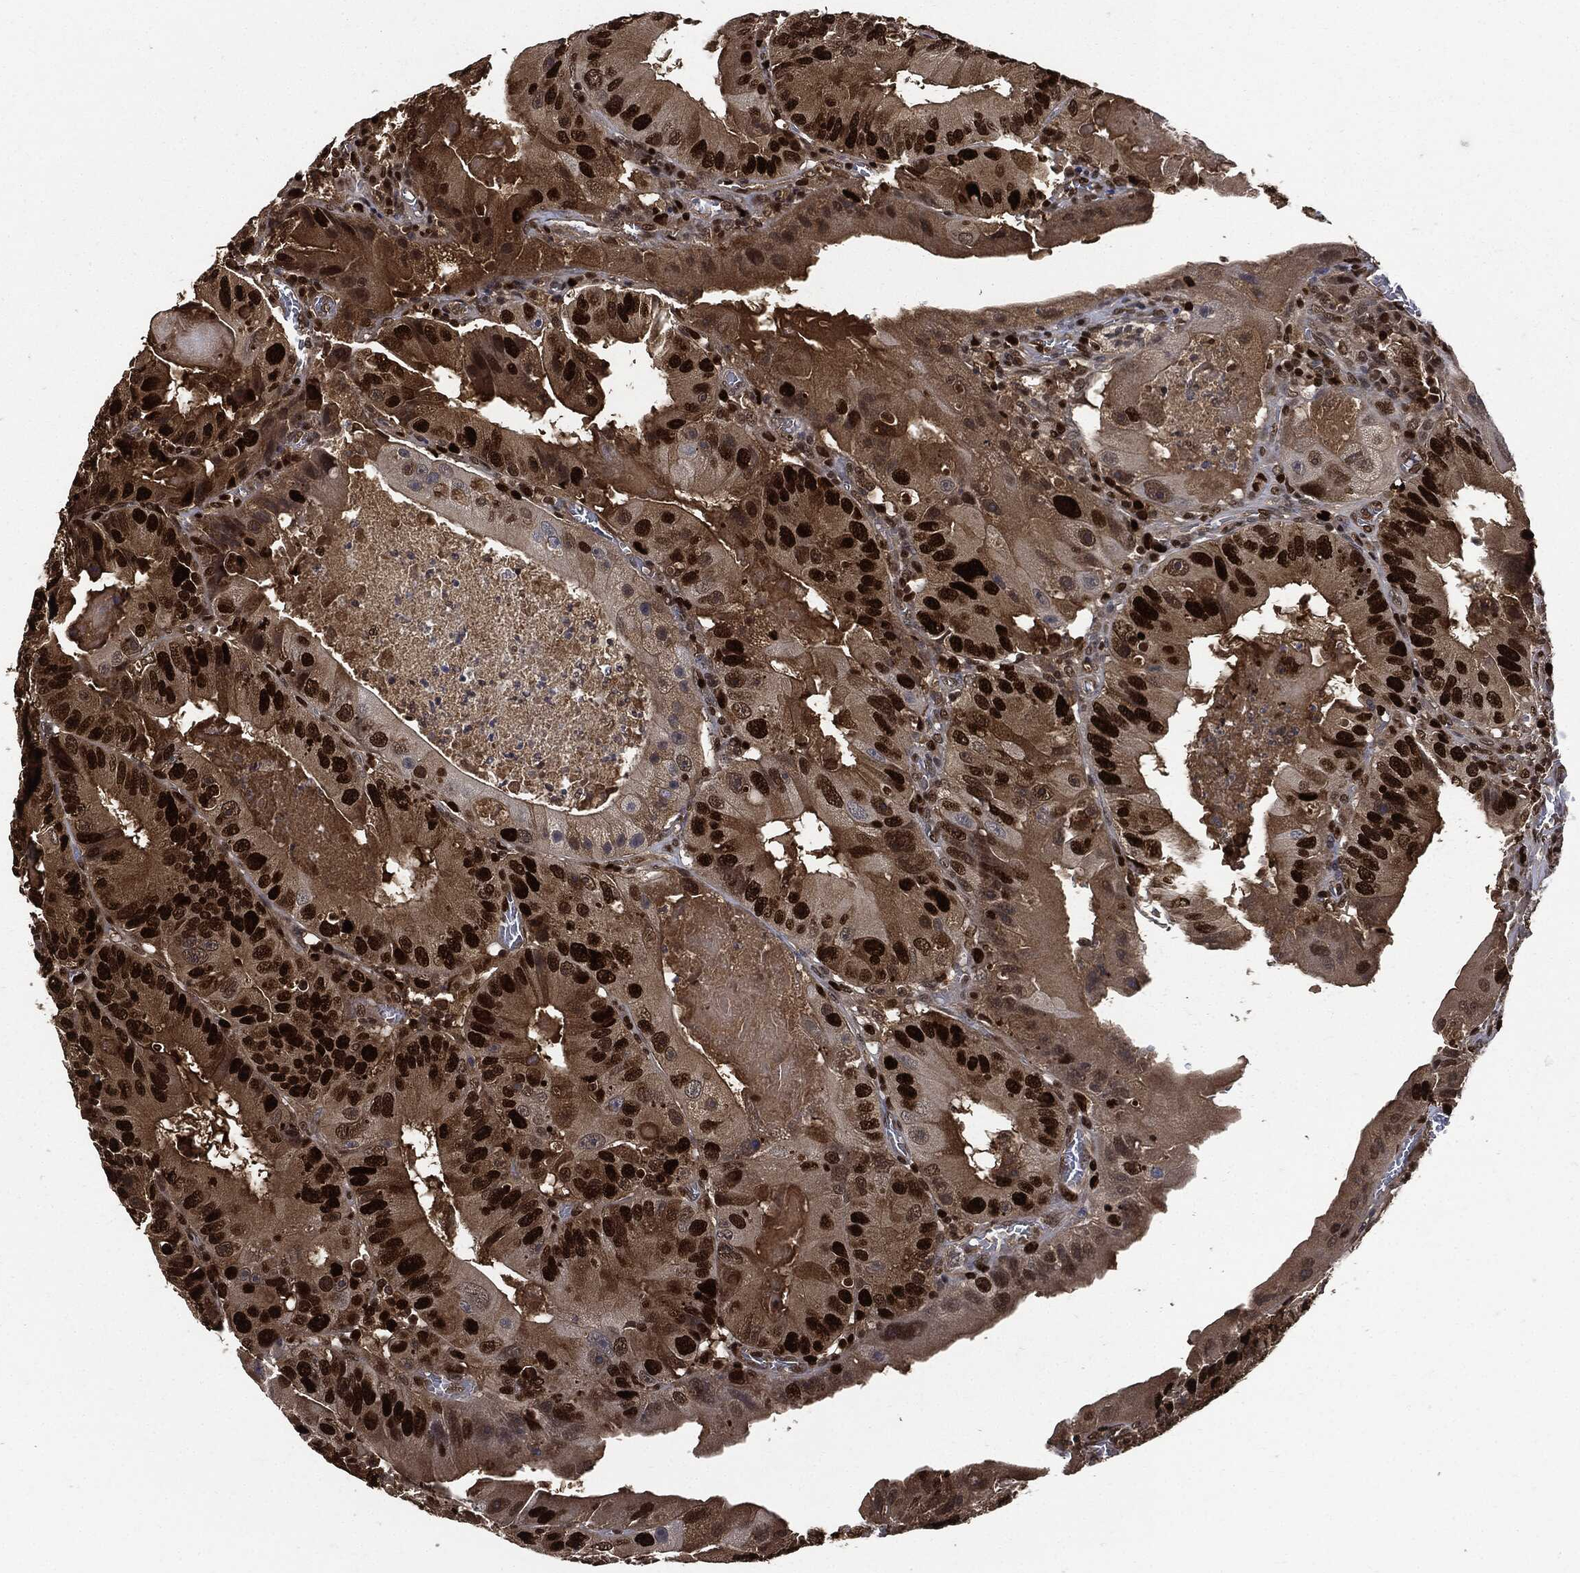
{"staining": {"intensity": "strong", "quantity": ">75%", "location": "nuclear"}, "tissue": "colorectal cancer", "cell_type": "Tumor cells", "image_type": "cancer", "snomed": [{"axis": "morphology", "description": "Adenocarcinoma, NOS"}, {"axis": "topography", "description": "Colon"}], "caption": "Immunohistochemical staining of human colorectal cancer (adenocarcinoma) reveals high levels of strong nuclear staining in about >75% of tumor cells.", "gene": "PCNA", "patient": {"sex": "female", "age": 86}}